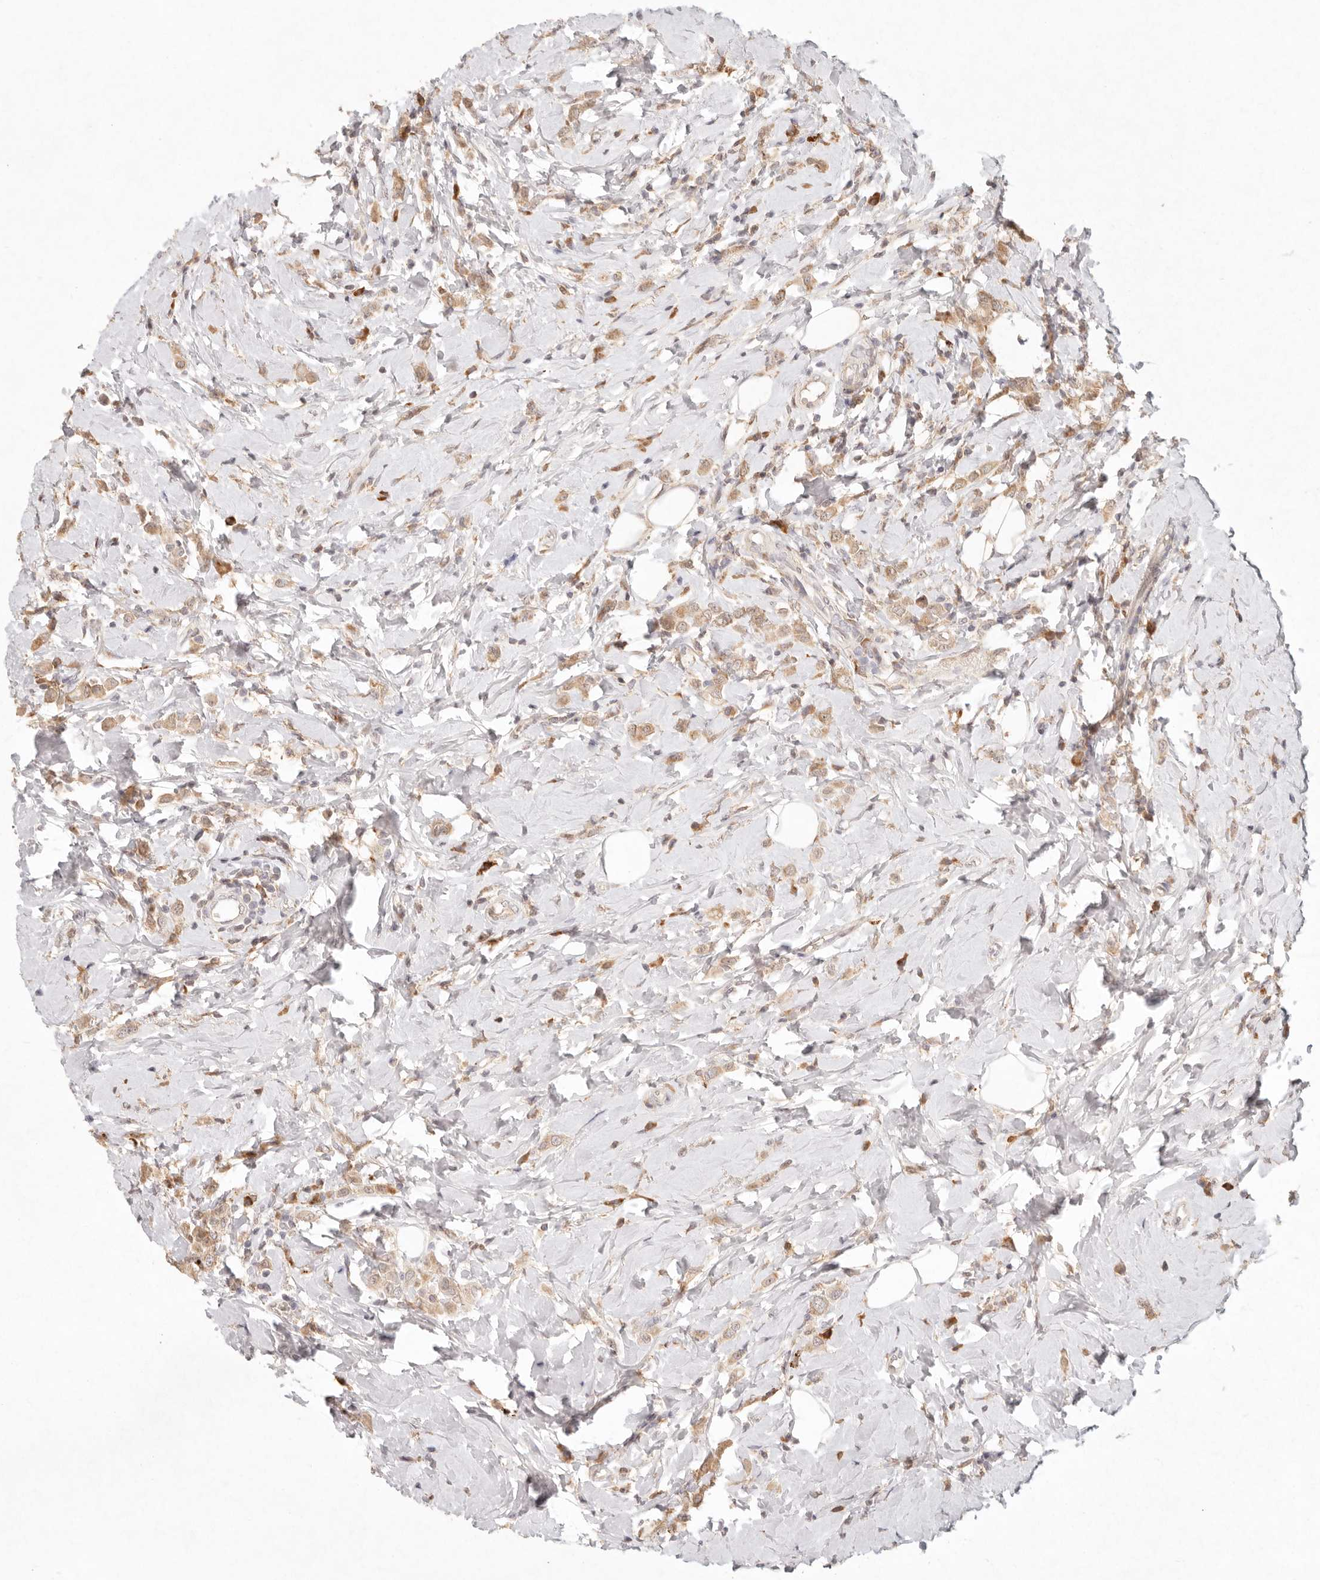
{"staining": {"intensity": "moderate", "quantity": ">75%", "location": "cytoplasmic/membranous"}, "tissue": "breast cancer", "cell_type": "Tumor cells", "image_type": "cancer", "snomed": [{"axis": "morphology", "description": "Lobular carcinoma"}, {"axis": "topography", "description": "Breast"}], "caption": "Protein analysis of lobular carcinoma (breast) tissue shows moderate cytoplasmic/membranous positivity in approximately >75% of tumor cells.", "gene": "C1orf127", "patient": {"sex": "female", "age": 47}}